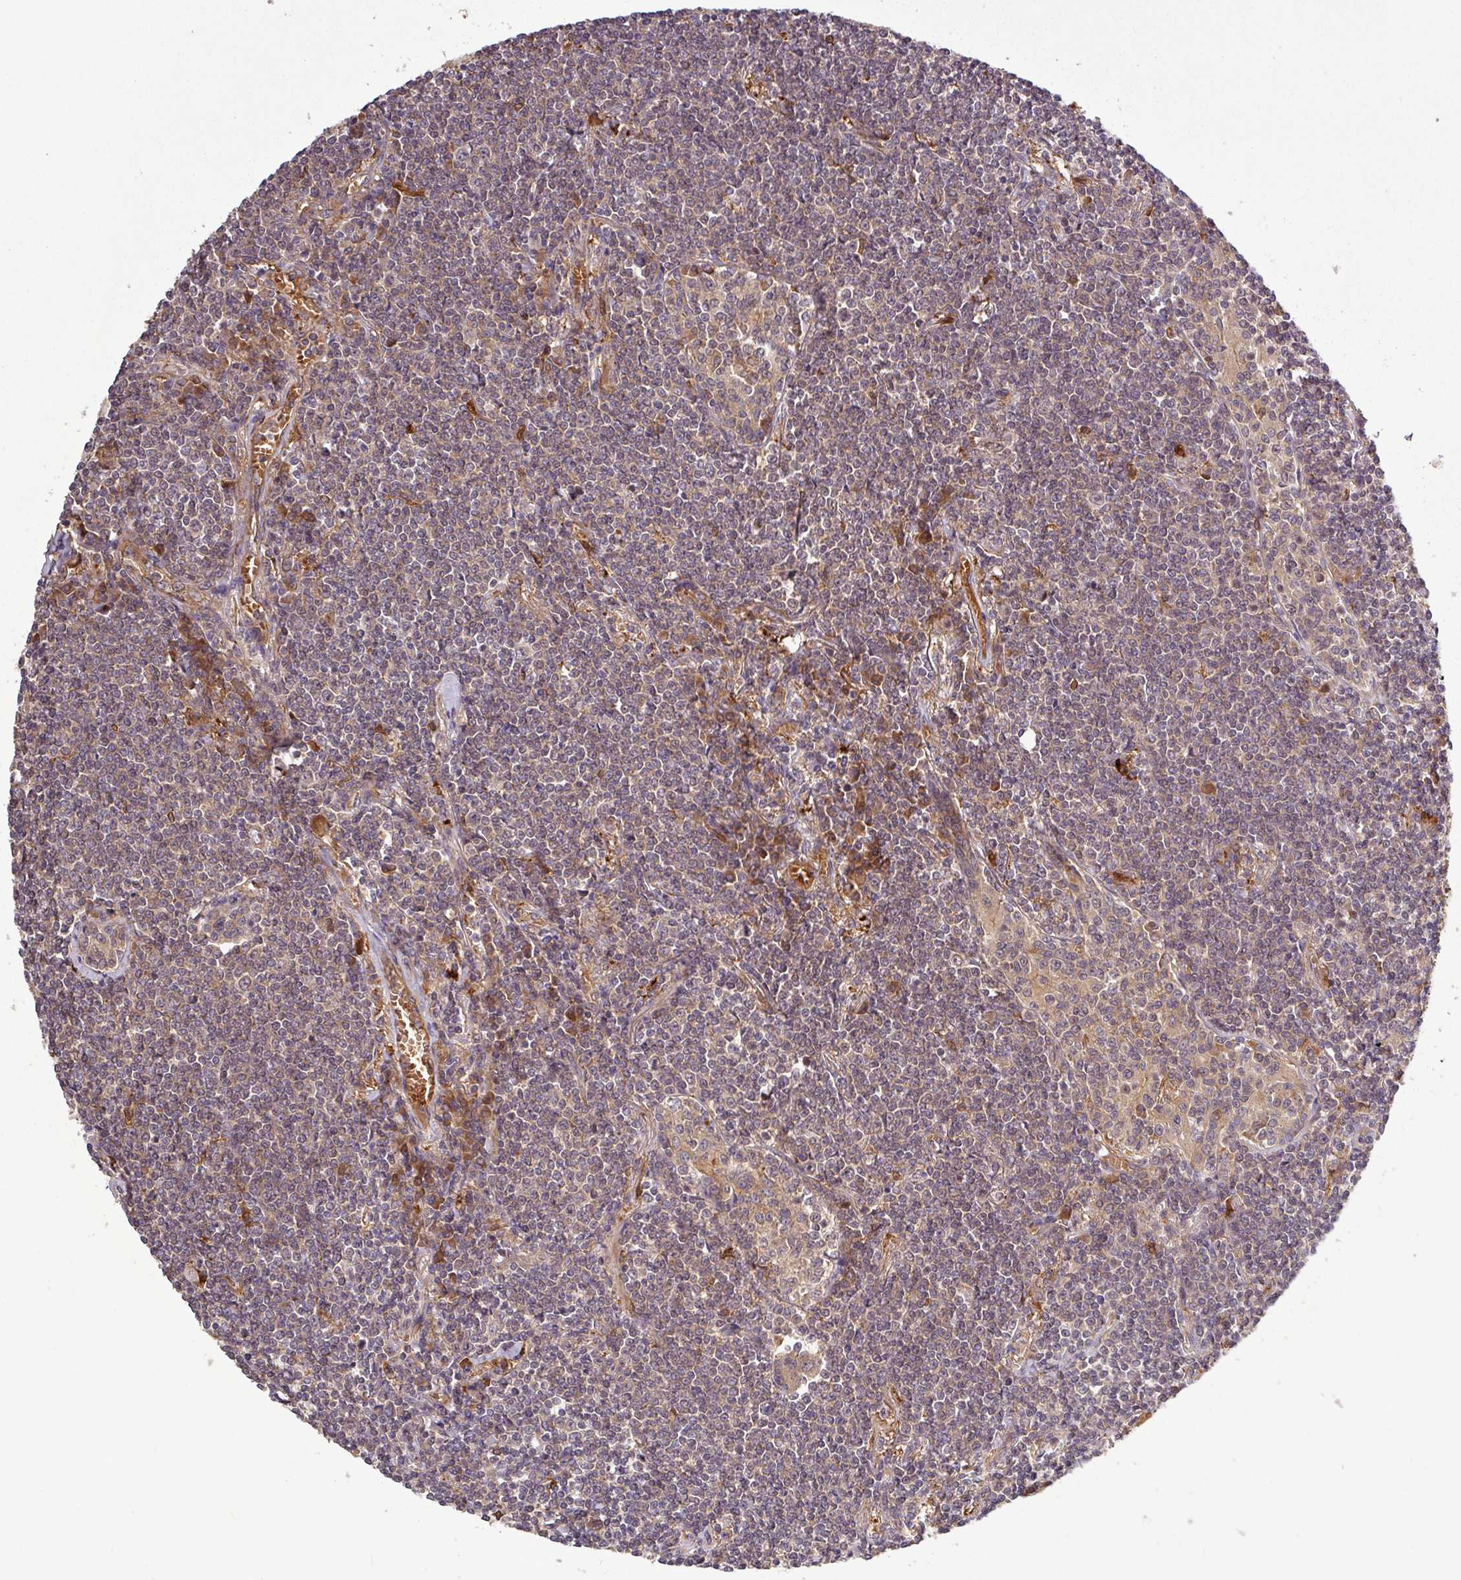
{"staining": {"intensity": "weak", "quantity": "25%-75%", "location": "cytoplasmic/membranous"}, "tissue": "lymphoma", "cell_type": "Tumor cells", "image_type": "cancer", "snomed": [{"axis": "morphology", "description": "Malignant lymphoma, non-Hodgkin's type, Low grade"}, {"axis": "topography", "description": "Lung"}], "caption": "Weak cytoplasmic/membranous positivity for a protein is appreciated in approximately 25%-75% of tumor cells of malignant lymphoma, non-Hodgkin's type (low-grade) using immunohistochemistry (IHC).", "gene": "SIRPB2", "patient": {"sex": "female", "age": 71}}